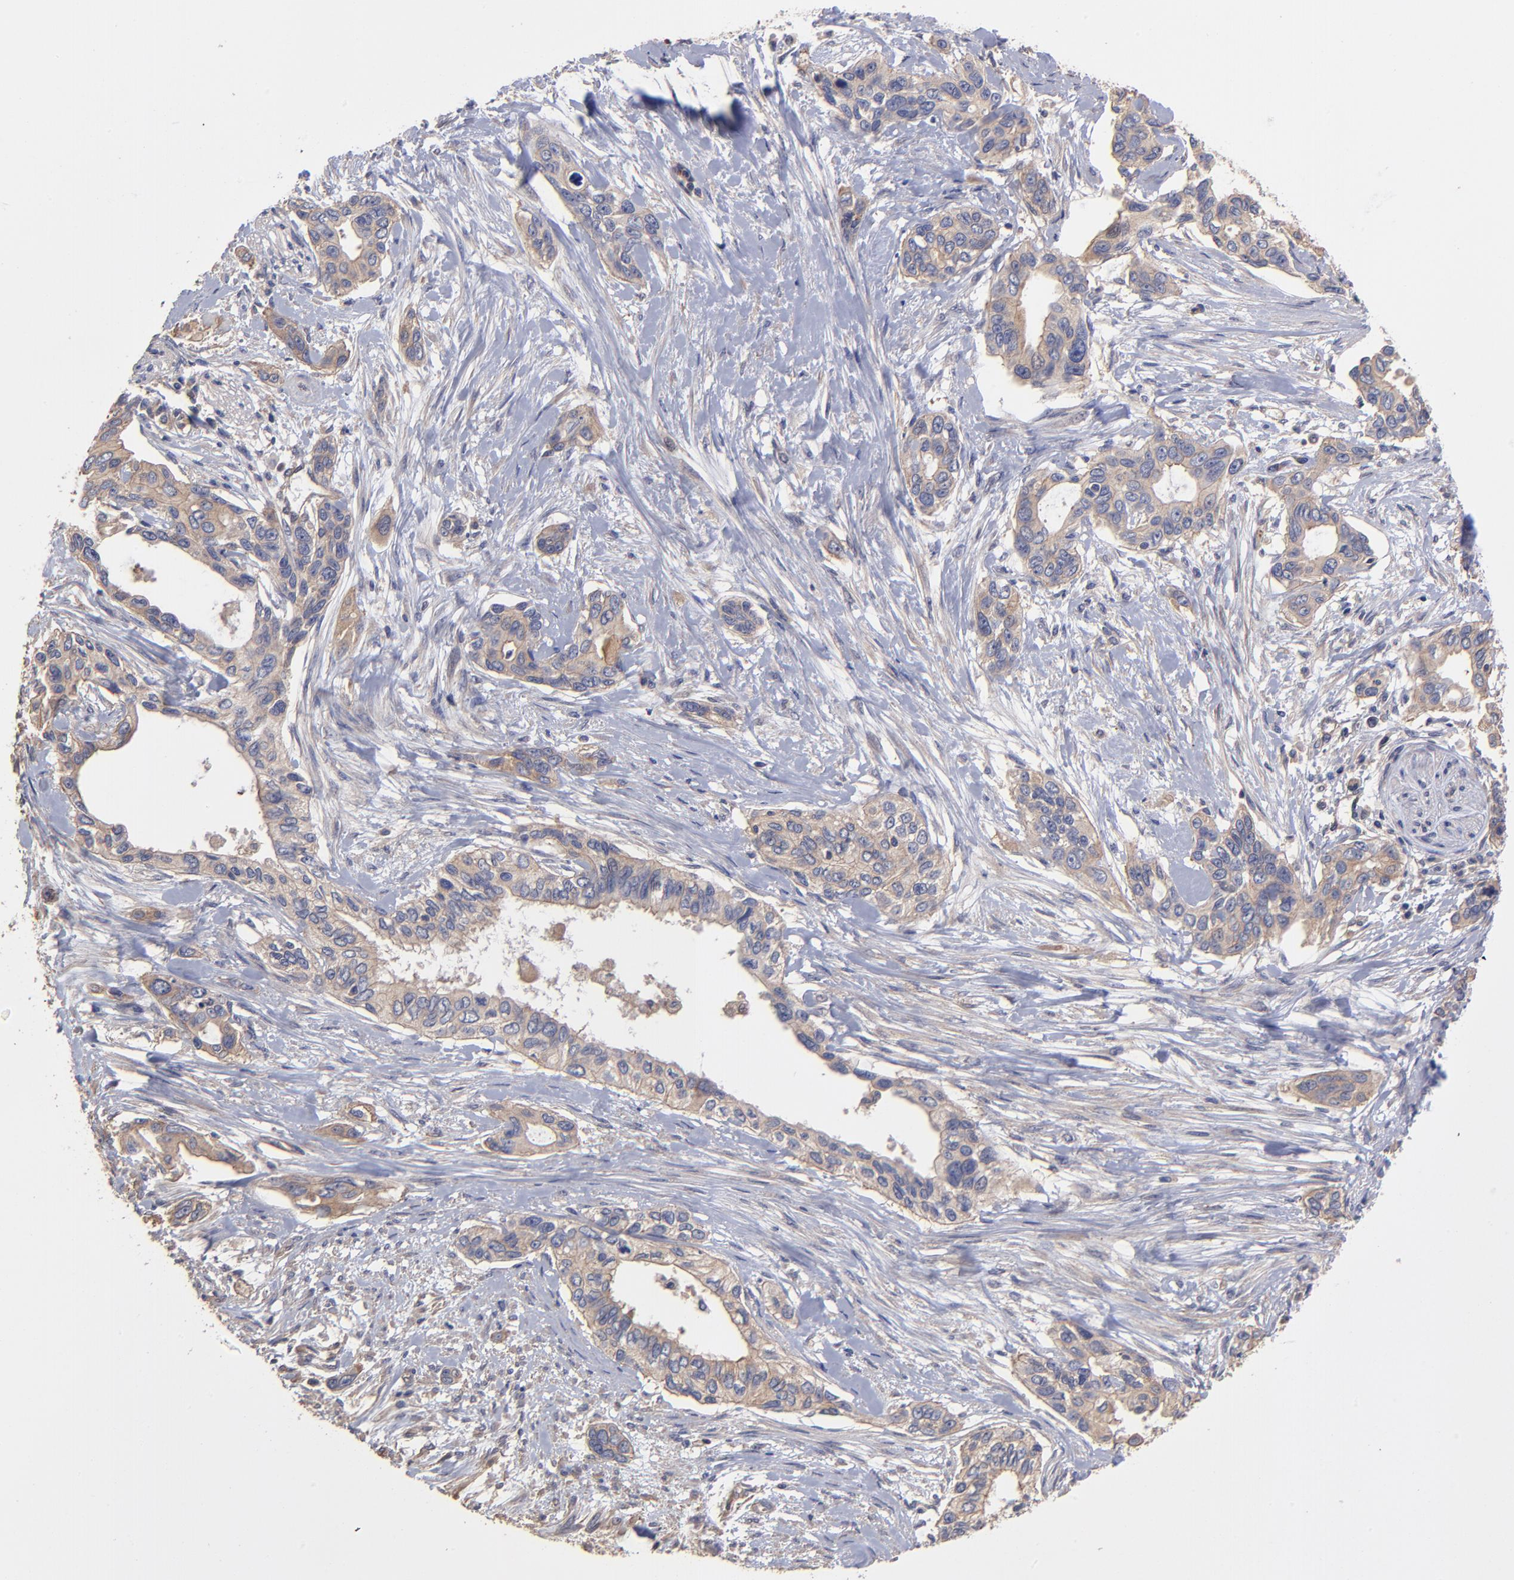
{"staining": {"intensity": "weak", "quantity": ">75%", "location": "cytoplasmic/membranous"}, "tissue": "pancreatic cancer", "cell_type": "Tumor cells", "image_type": "cancer", "snomed": [{"axis": "morphology", "description": "Adenocarcinoma, NOS"}, {"axis": "topography", "description": "Pancreas"}], "caption": "A low amount of weak cytoplasmic/membranous staining is present in approximately >75% of tumor cells in adenocarcinoma (pancreatic) tissue.", "gene": "ASB7", "patient": {"sex": "female", "age": 60}}